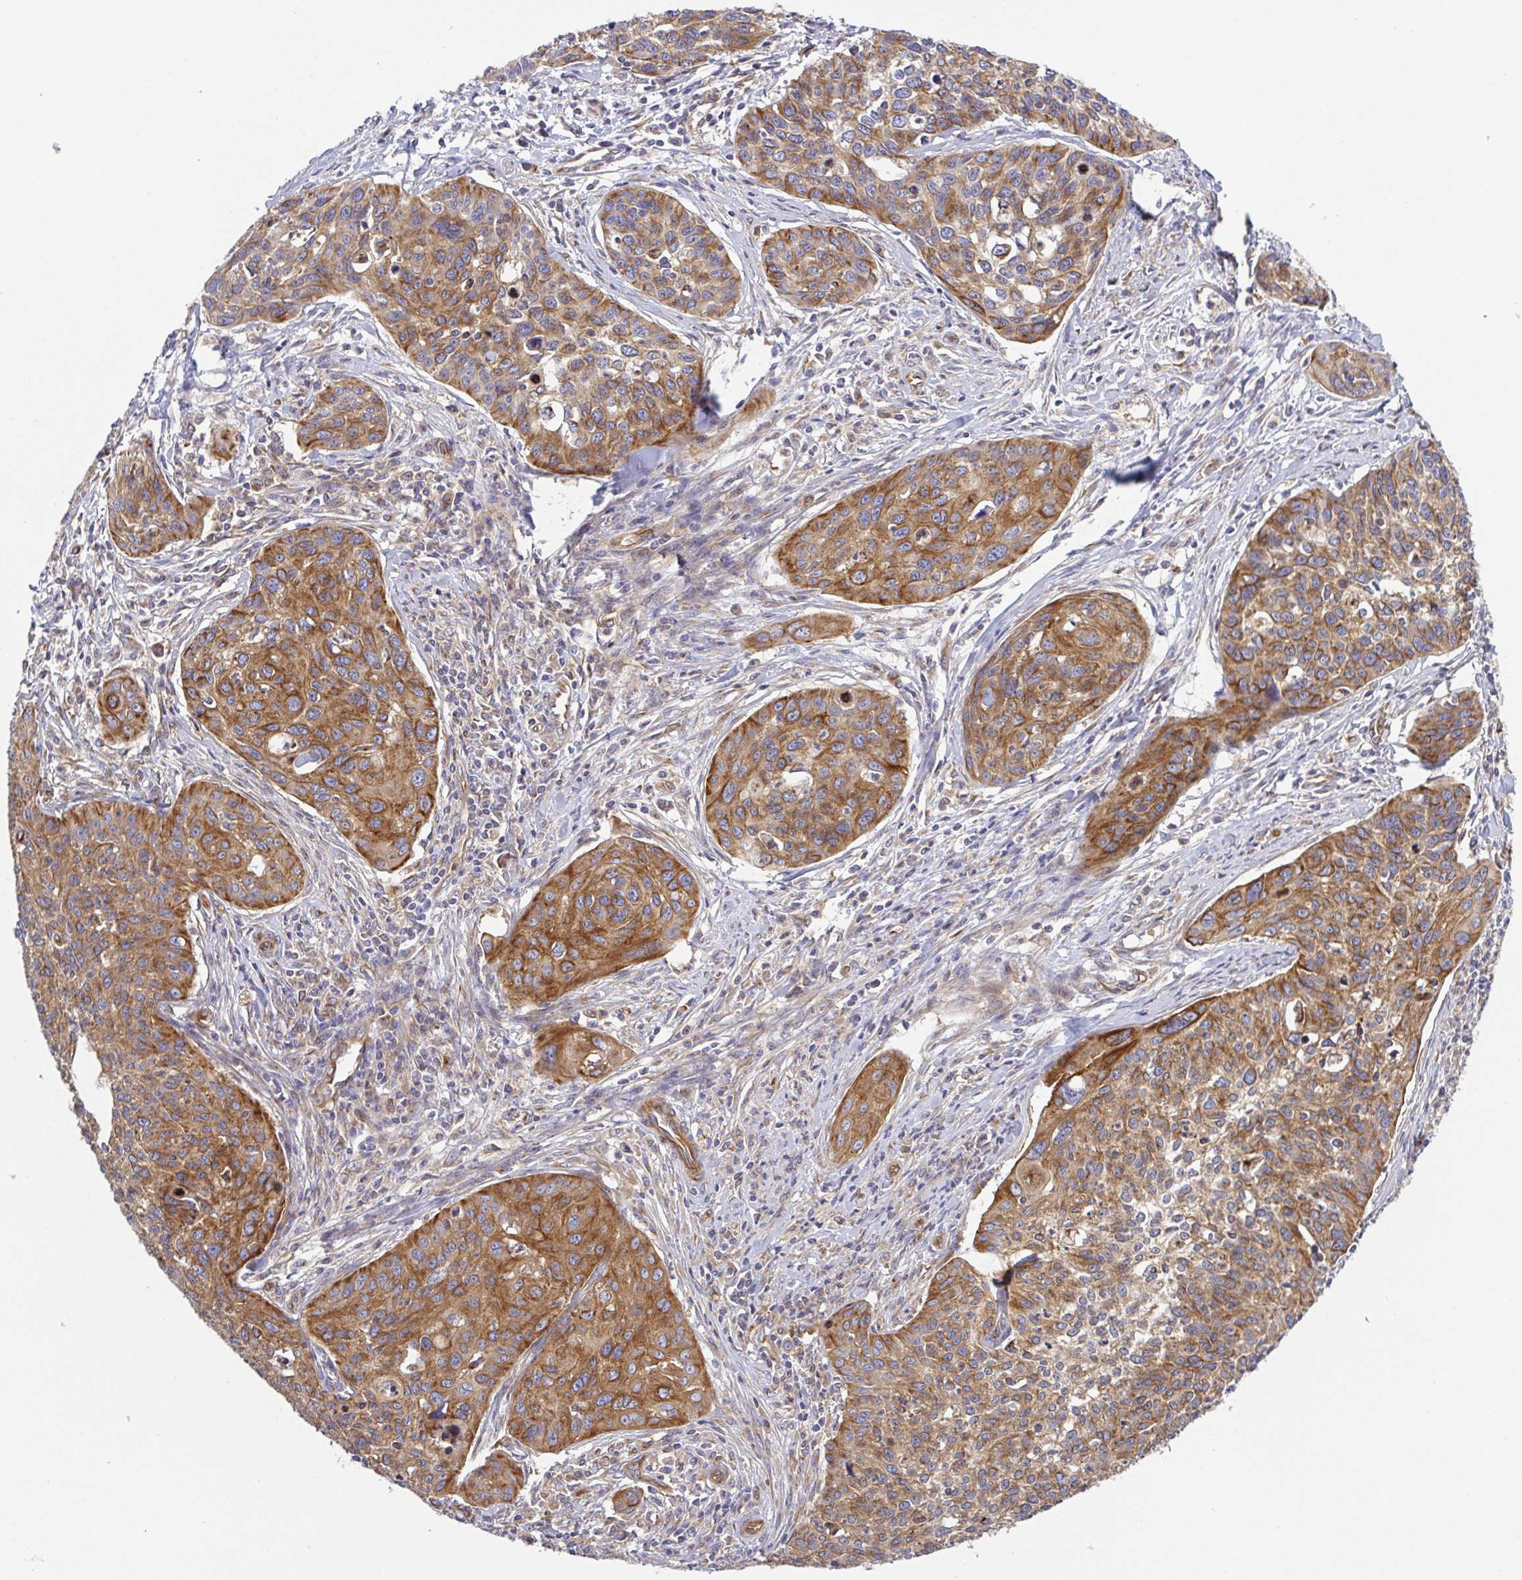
{"staining": {"intensity": "moderate", "quantity": ">75%", "location": "cytoplasmic/membranous"}, "tissue": "cervical cancer", "cell_type": "Tumor cells", "image_type": "cancer", "snomed": [{"axis": "morphology", "description": "Squamous cell carcinoma, NOS"}, {"axis": "topography", "description": "Cervix"}], "caption": "Protein expression analysis of human cervical cancer reveals moderate cytoplasmic/membranous staining in approximately >75% of tumor cells.", "gene": "KIF5B", "patient": {"sex": "female", "age": 31}}